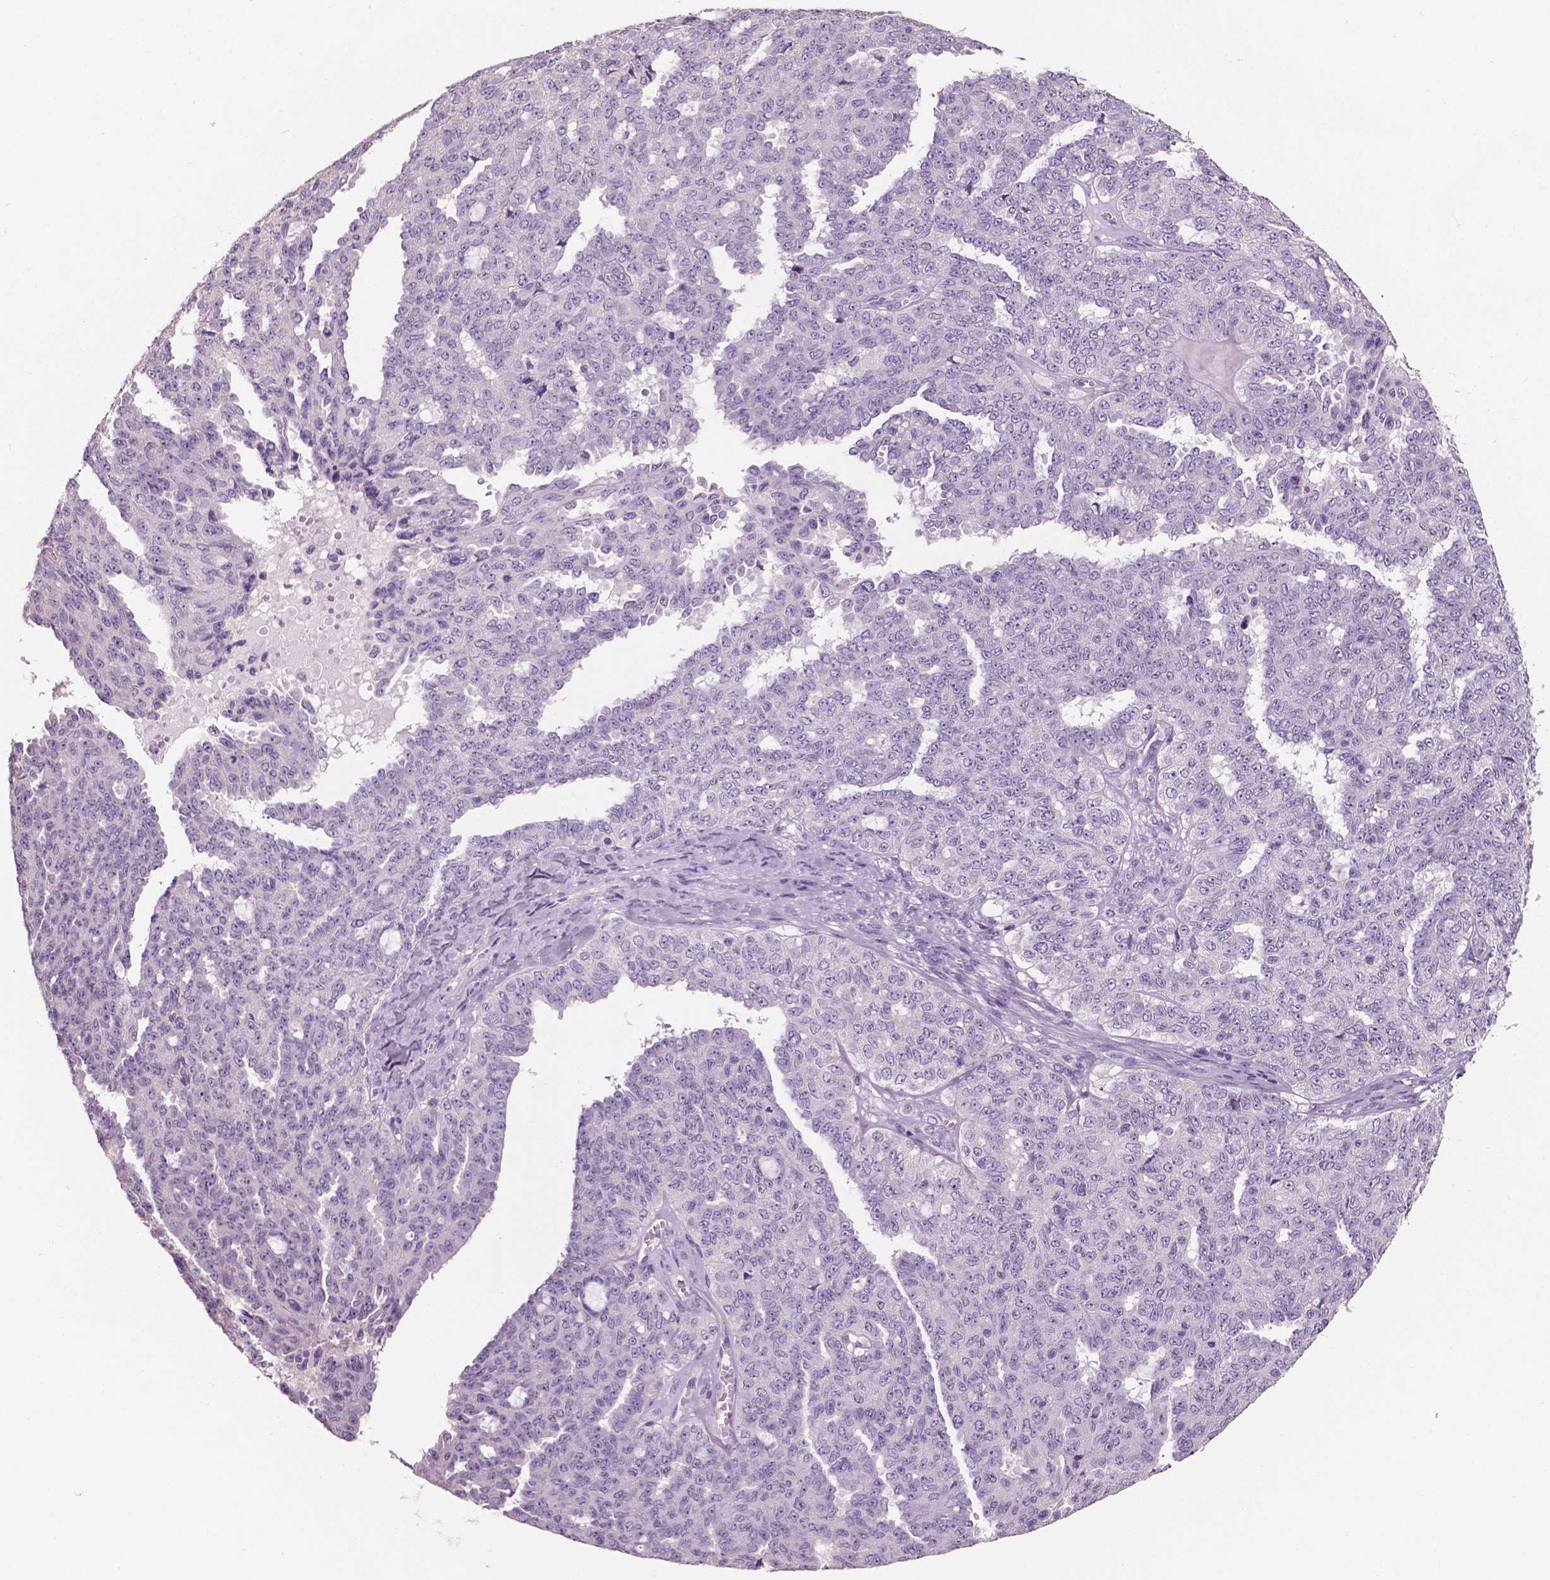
{"staining": {"intensity": "negative", "quantity": "none", "location": "none"}, "tissue": "ovarian cancer", "cell_type": "Tumor cells", "image_type": "cancer", "snomed": [{"axis": "morphology", "description": "Cystadenocarcinoma, serous, NOS"}, {"axis": "topography", "description": "Ovary"}], "caption": "This histopathology image is of ovarian cancer (serous cystadenocarcinoma) stained with immunohistochemistry to label a protein in brown with the nuclei are counter-stained blue. There is no expression in tumor cells. (DAB IHC, high magnification).", "gene": "SBSN", "patient": {"sex": "female", "age": 71}}